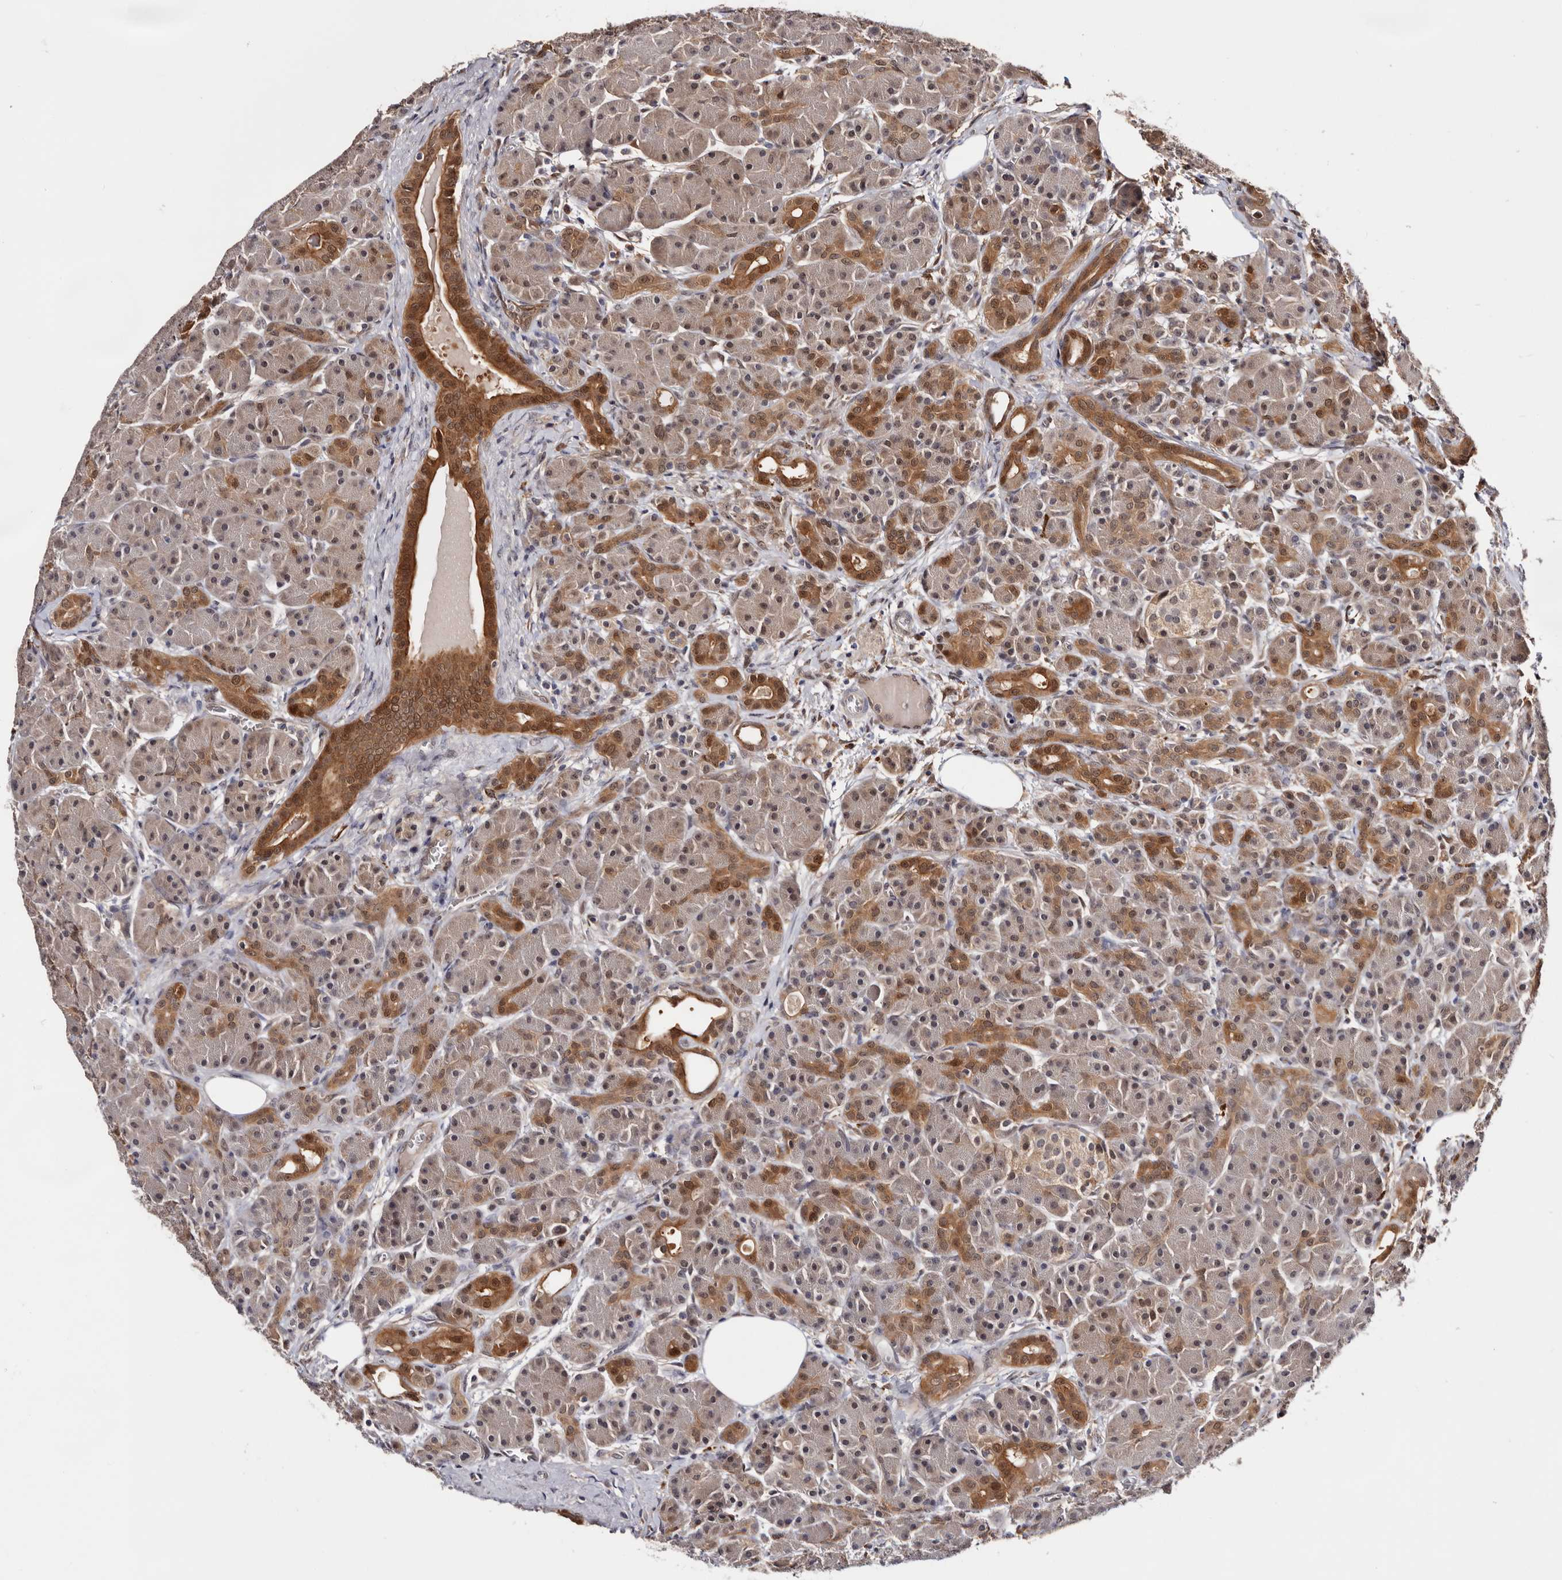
{"staining": {"intensity": "moderate", "quantity": "25%-75%", "location": "cytoplasmic/membranous,nuclear"}, "tissue": "pancreas", "cell_type": "Exocrine glandular cells", "image_type": "normal", "snomed": [{"axis": "morphology", "description": "Normal tissue, NOS"}, {"axis": "topography", "description": "Pancreas"}], "caption": "Immunohistochemistry image of normal pancreas stained for a protein (brown), which demonstrates medium levels of moderate cytoplasmic/membranous,nuclear positivity in approximately 25%-75% of exocrine glandular cells.", "gene": "TP53I3", "patient": {"sex": "male", "age": 63}}